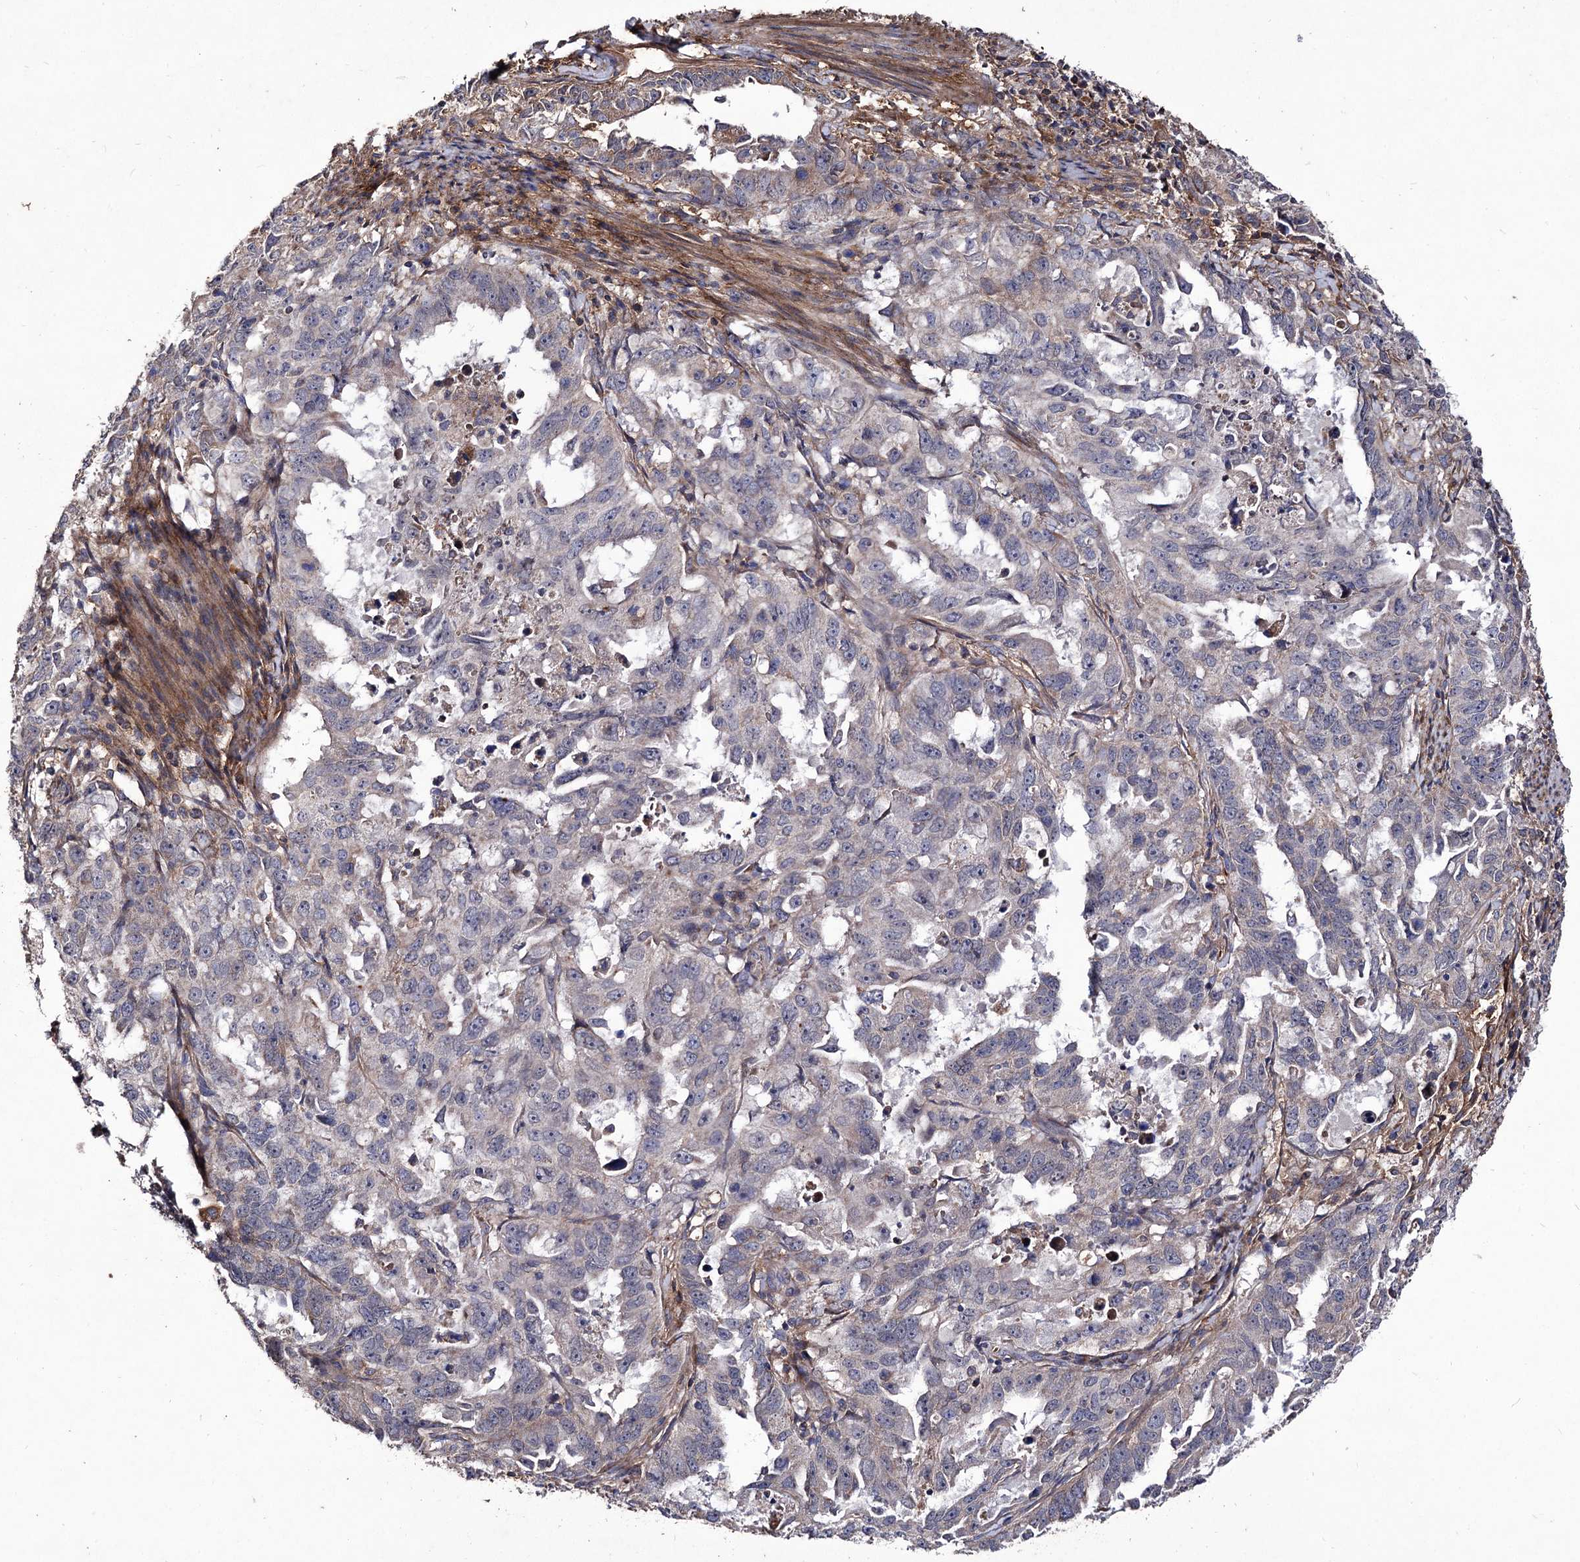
{"staining": {"intensity": "negative", "quantity": "none", "location": "none"}, "tissue": "endometrial cancer", "cell_type": "Tumor cells", "image_type": "cancer", "snomed": [{"axis": "morphology", "description": "Adenocarcinoma, NOS"}, {"axis": "topography", "description": "Endometrium"}], "caption": "Endometrial cancer (adenocarcinoma) was stained to show a protein in brown. There is no significant positivity in tumor cells. (IHC, brightfield microscopy, high magnification).", "gene": "MYO1H", "patient": {"sex": "female", "age": 65}}